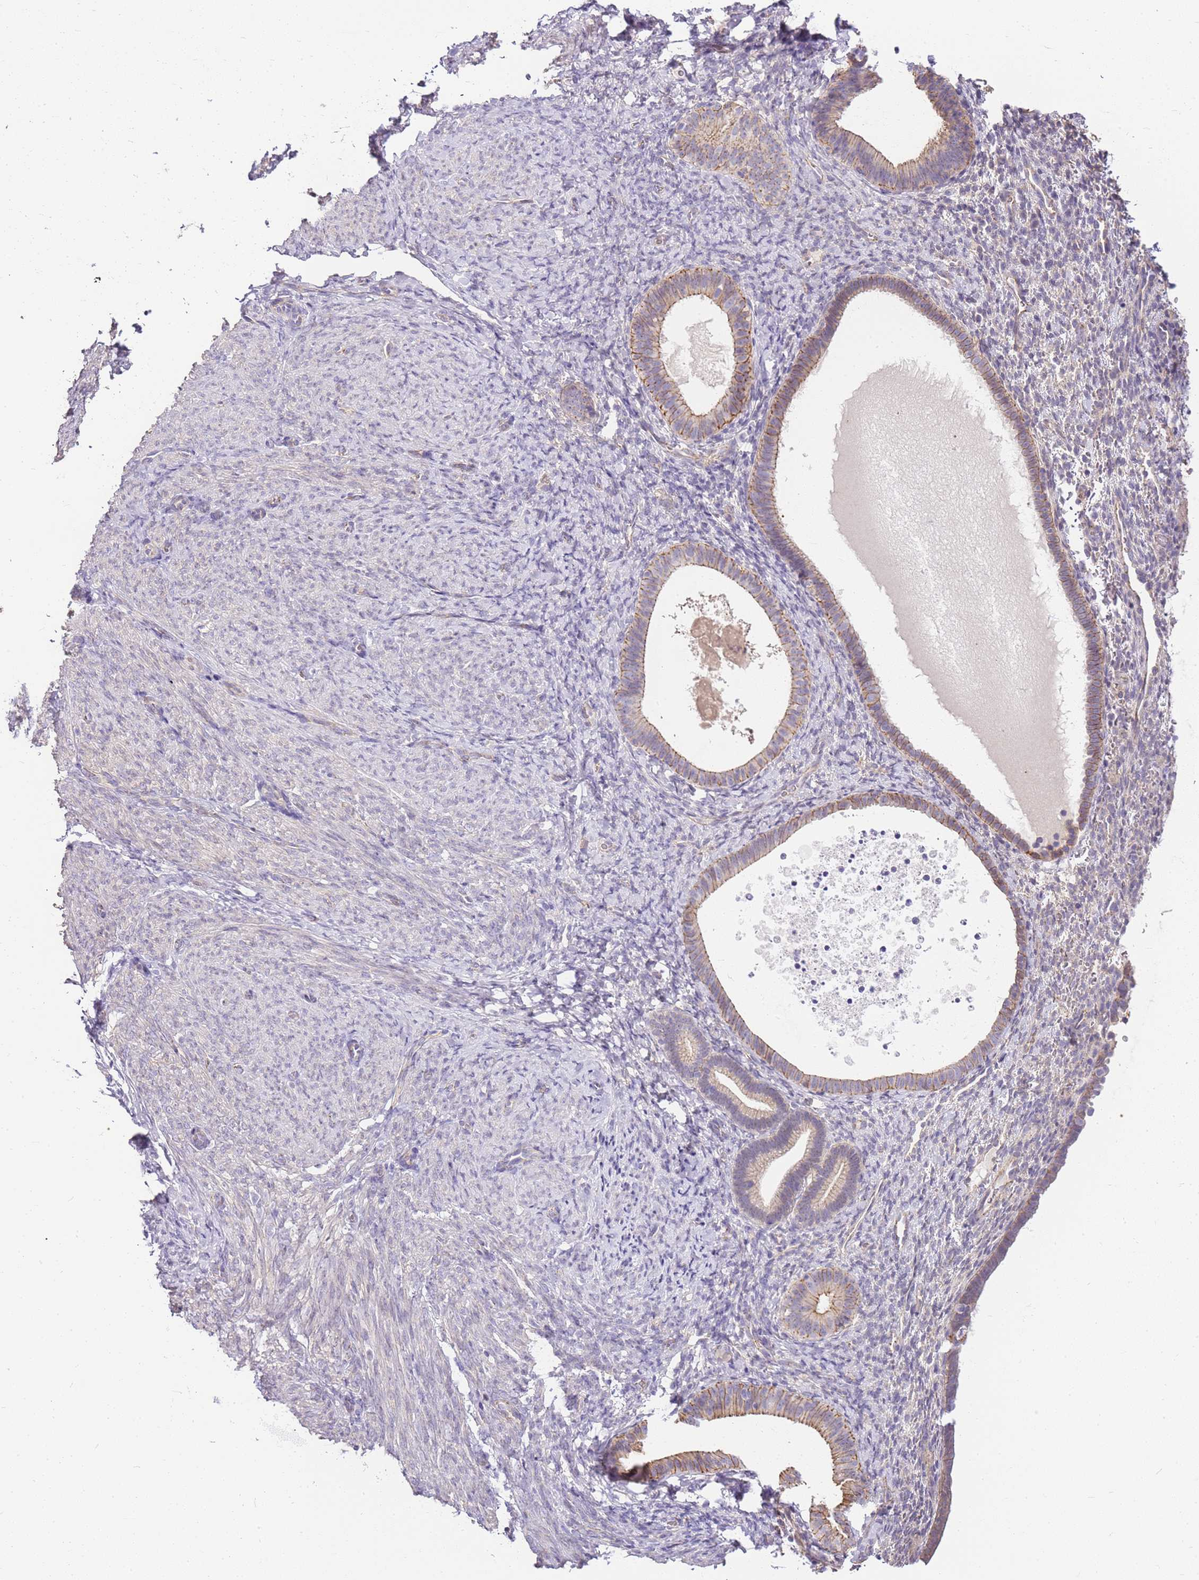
{"staining": {"intensity": "negative", "quantity": "none", "location": "none"}, "tissue": "endometrium", "cell_type": "Cells in endometrial stroma", "image_type": "normal", "snomed": [{"axis": "morphology", "description": "Normal tissue, NOS"}, {"axis": "topography", "description": "Endometrium"}], "caption": "Immunohistochemistry of normal human endometrium reveals no expression in cells in endometrial stroma. (Immunohistochemistry, brightfield microscopy, high magnification).", "gene": "CLBA1", "patient": {"sex": "female", "age": 65}}